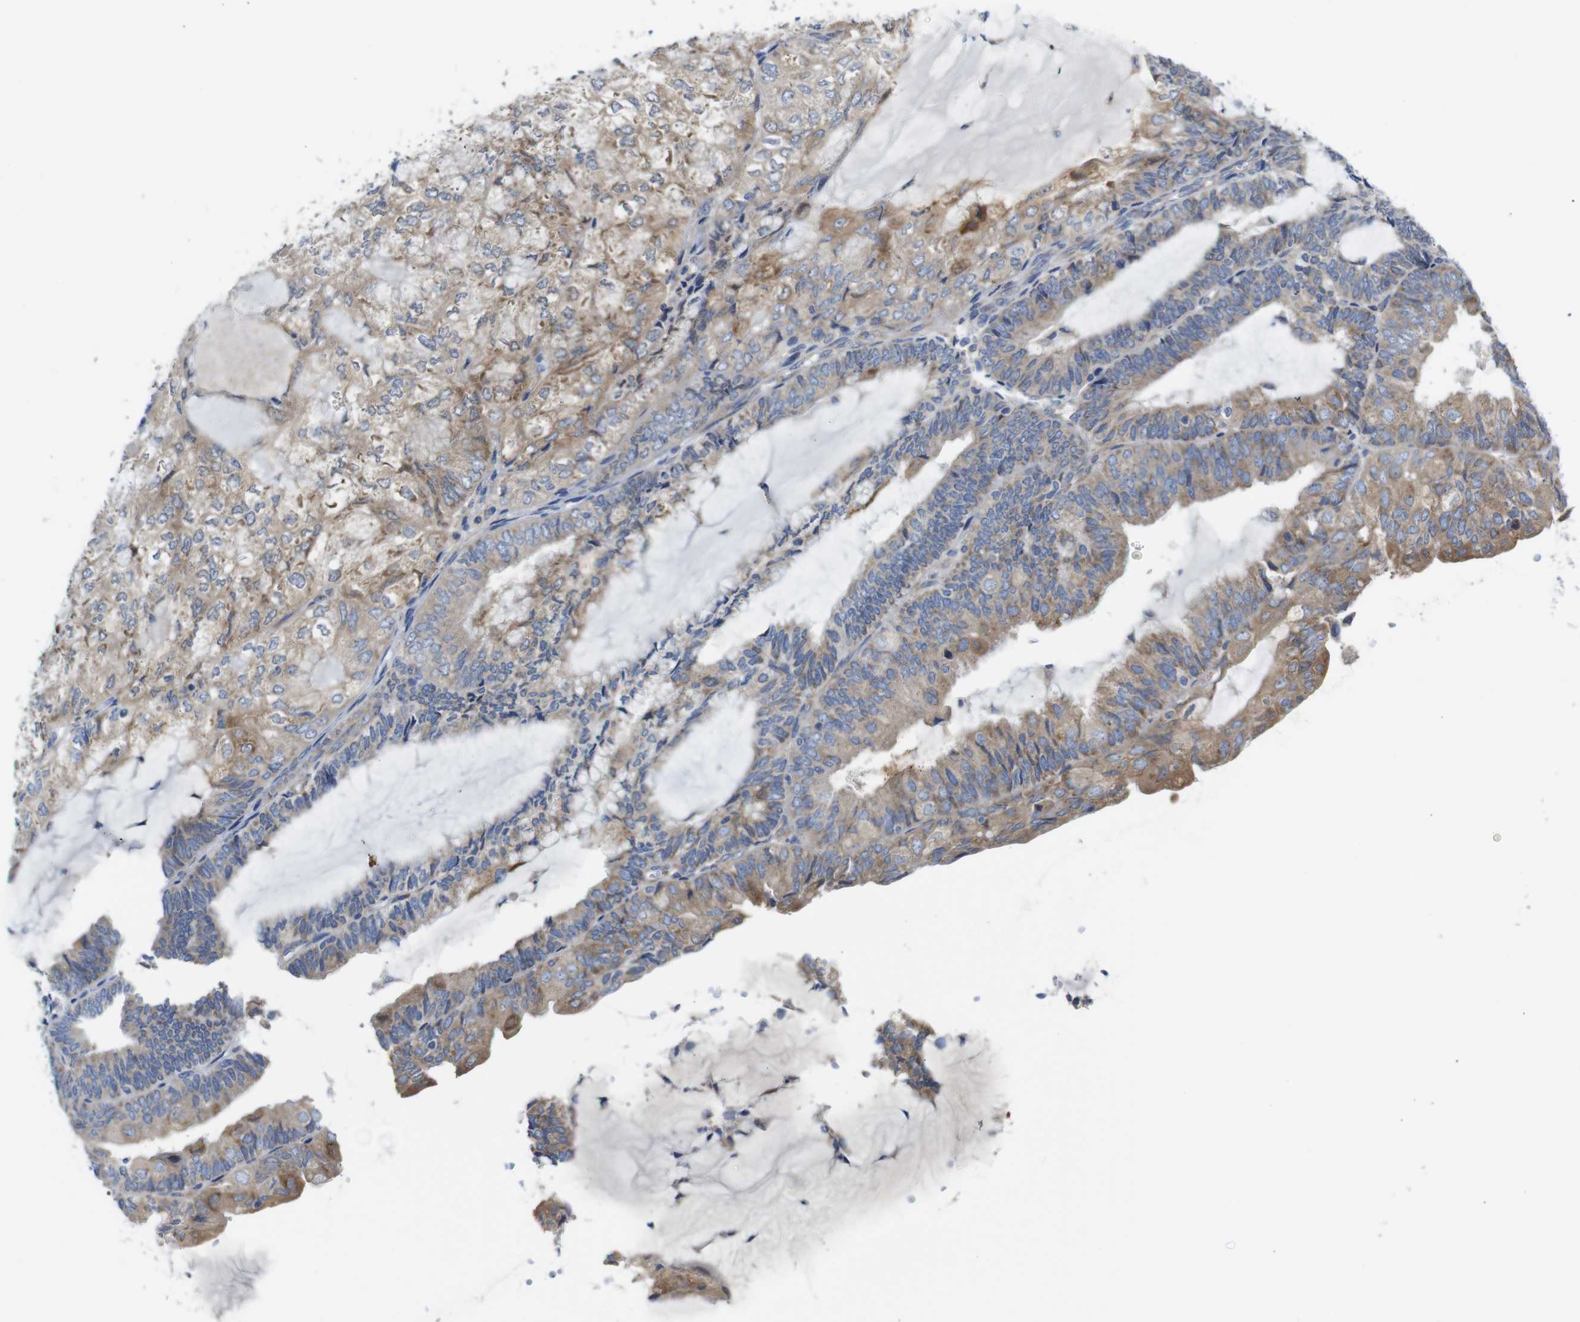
{"staining": {"intensity": "weak", "quantity": ">75%", "location": "cytoplasmic/membranous"}, "tissue": "endometrial cancer", "cell_type": "Tumor cells", "image_type": "cancer", "snomed": [{"axis": "morphology", "description": "Adenocarcinoma, NOS"}, {"axis": "topography", "description": "Endometrium"}], "caption": "Immunohistochemistry (IHC) micrograph of human endometrial adenocarcinoma stained for a protein (brown), which displays low levels of weak cytoplasmic/membranous positivity in approximately >75% of tumor cells.", "gene": "DDRGK1", "patient": {"sex": "female", "age": 81}}